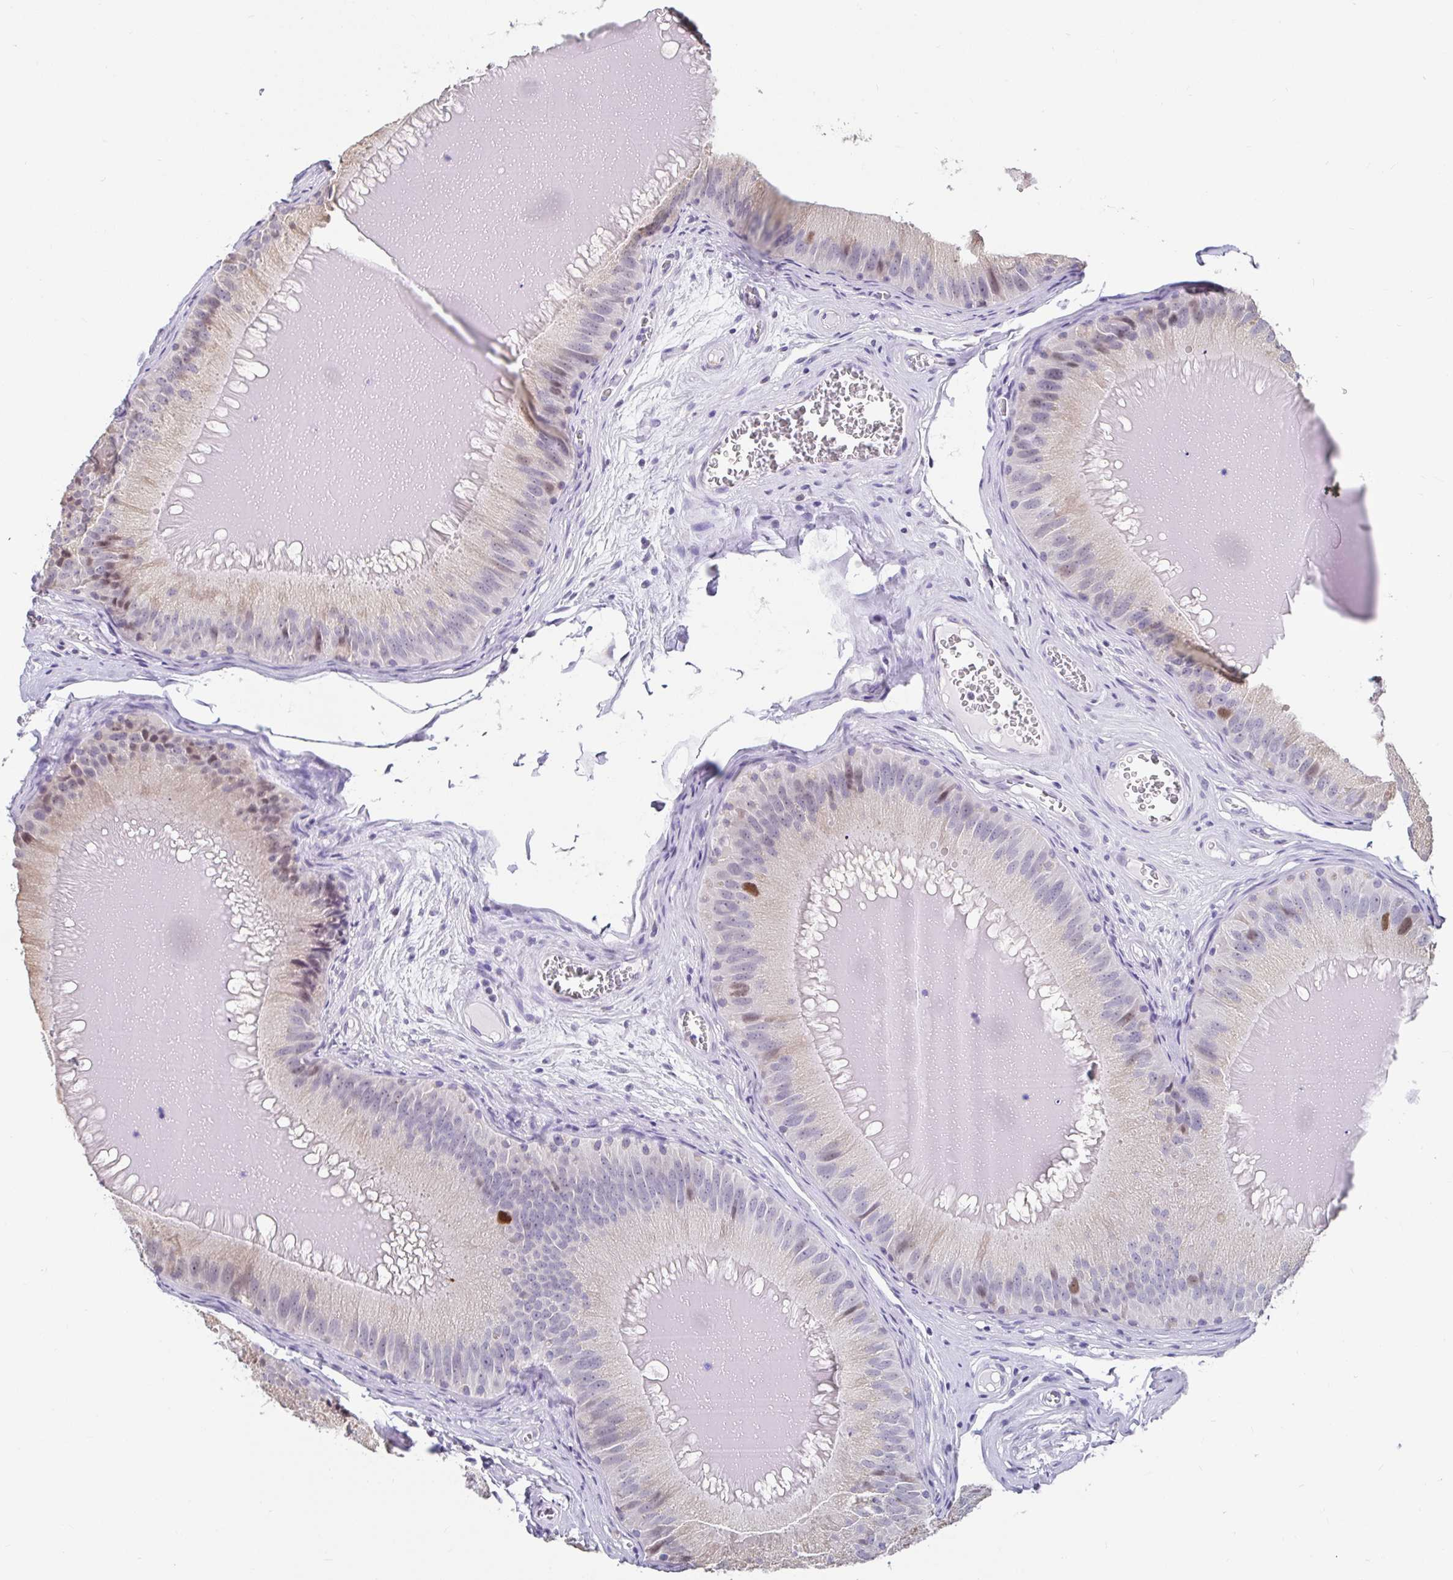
{"staining": {"intensity": "strong", "quantity": "<25%", "location": "nuclear"}, "tissue": "epididymis", "cell_type": "Glandular cells", "image_type": "normal", "snomed": [{"axis": "morphology", "description": "Normal tissue, NOS"}, {"axis": "topography", "description": "Epididymis, spermatic cord, NOS"}], "caption": "Unremarkable epididymis reveals strong nuclear positivity in about <25% of glandular cells, visualized by immunohistochemistry.", "gene": "ANLN", "patient": {"sex": "male", "age": 39}}